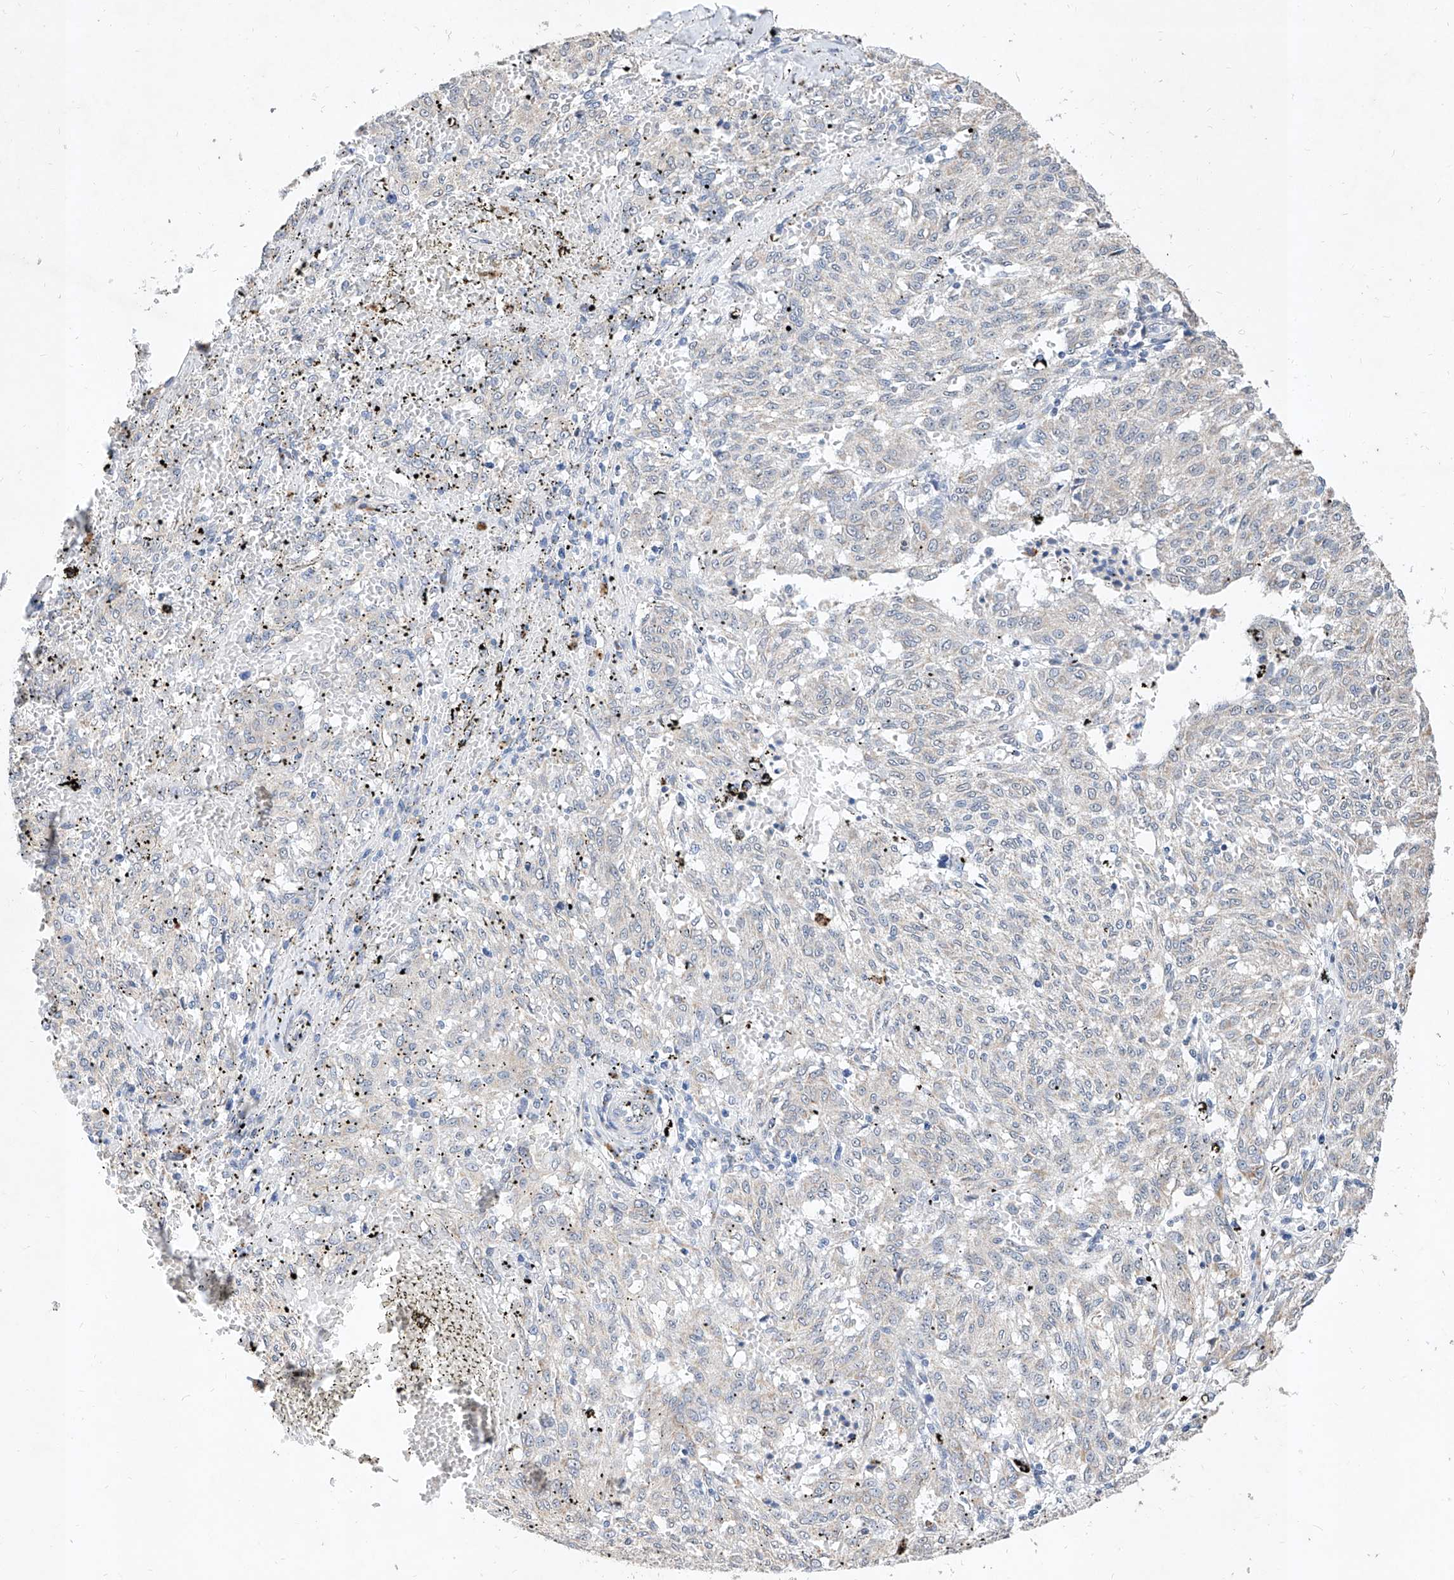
{"staining": {"intensity": "negative", "quantity": "none", "location": "none"}, "tissue": "melanoma", "cell_type": "Tumor cells", "image_type": "cancer", "snomed": [{"axis": "morphology", "description": "Malignant melanoma, NOS"}, {"axis": "topography", "description": "Skin"}], "caption": "An IHC micrograph of melanoma is shown. There is no staining in tumor cells of melanoma.", "gene": "MFSD4B", "patient": {"sex": "female", "age": 72}}